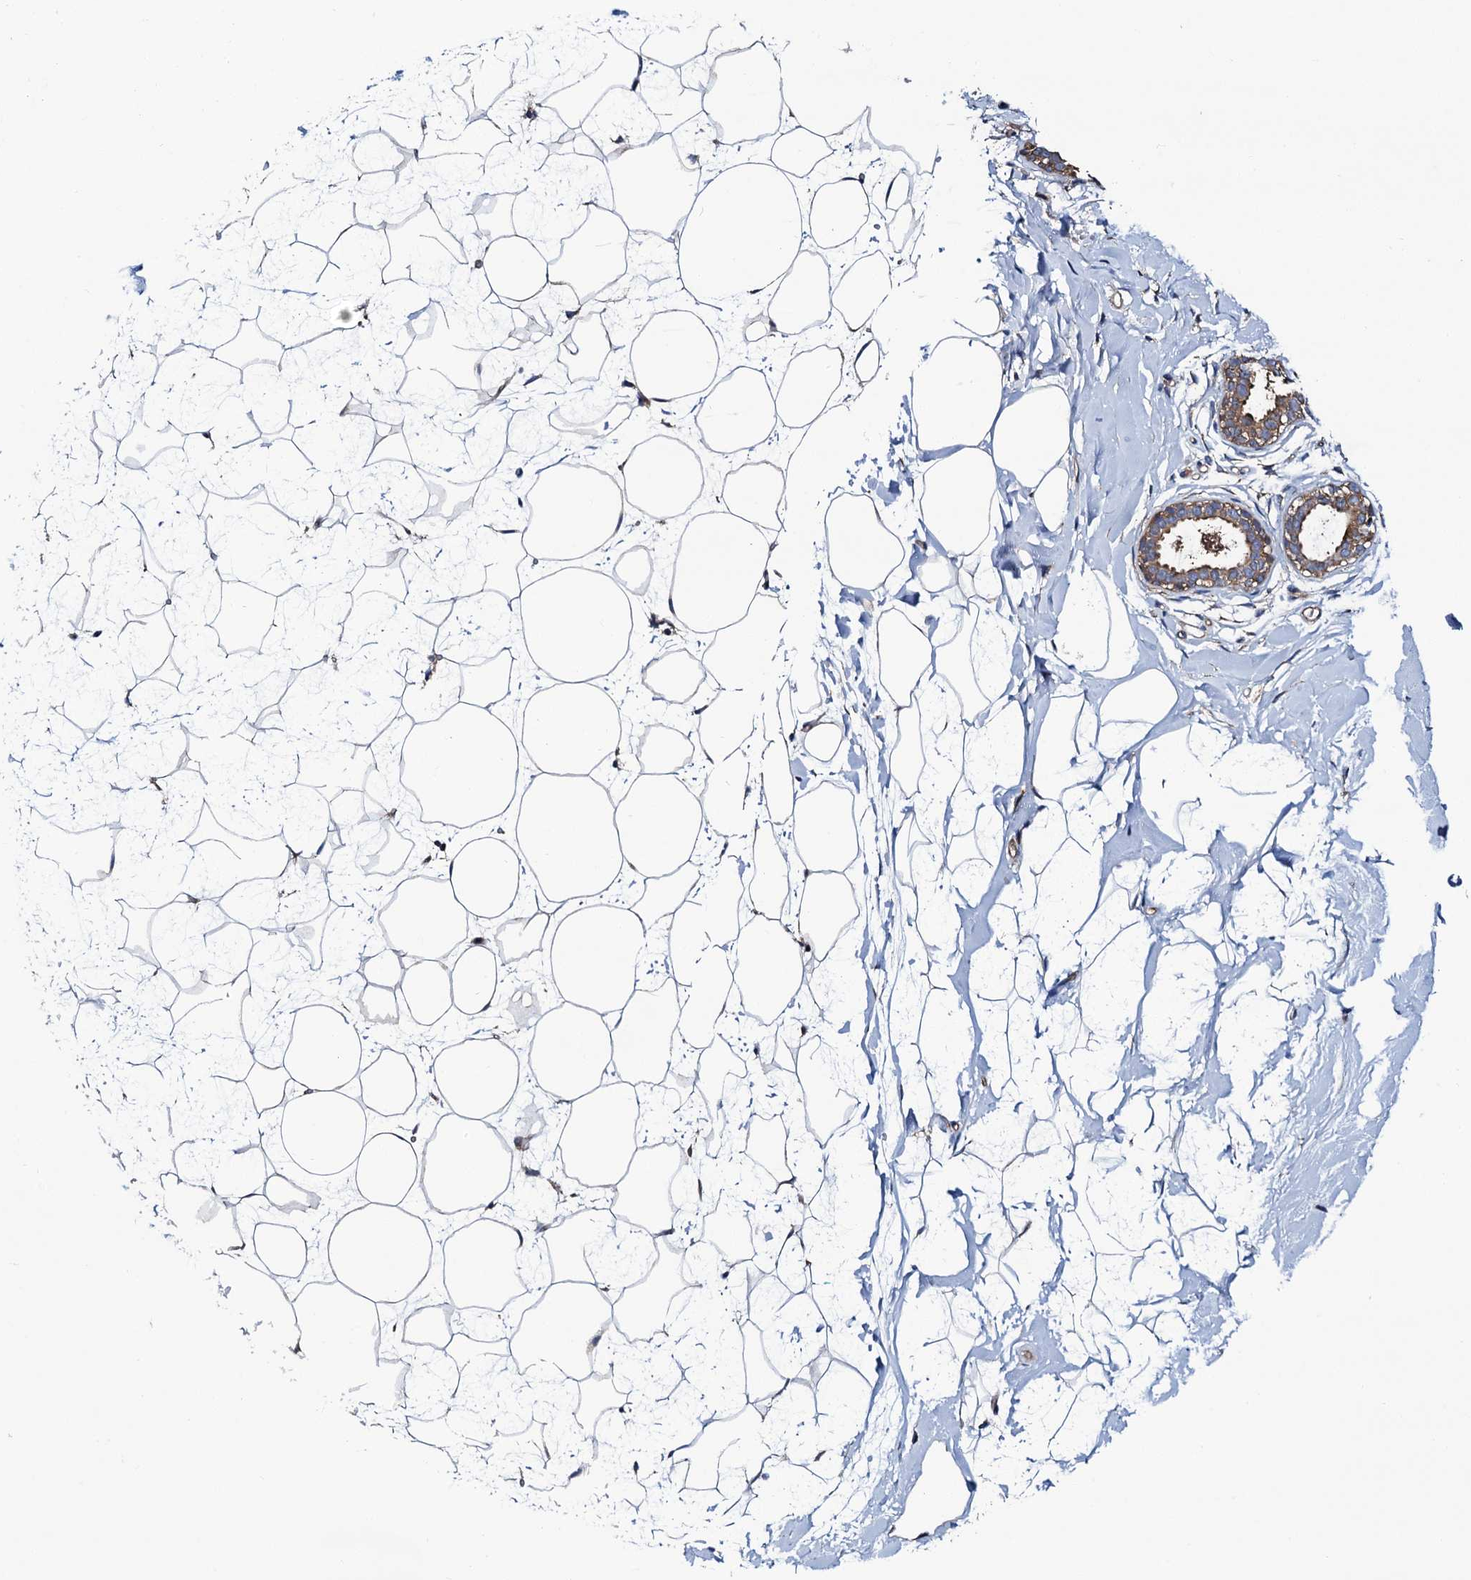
{"staining": {"intensity": "negative", "quantity": "none", "location": "none"}, "tissue": "breast", "cell_type": "Adipocytes", "image_type": "normal", "snomed": [{"axis": "morphology", "description": "Normal tissue, NOS"}, {"axis": "morphology", "description": "Adenoma, NOS"}, {"axis": "topography", "description": "Breast"}], "caption": "Photomicrograph shows no significant protein expression in adipocytes of benign breast. Brightfield microscopy of IHC stained with DAB (3,3'-diaminobenzidine) (brown) and hematoxylin (blue), captured at high magnification.", "gene": "NEK1", "patient": {"sex": "female", "age": 23}}